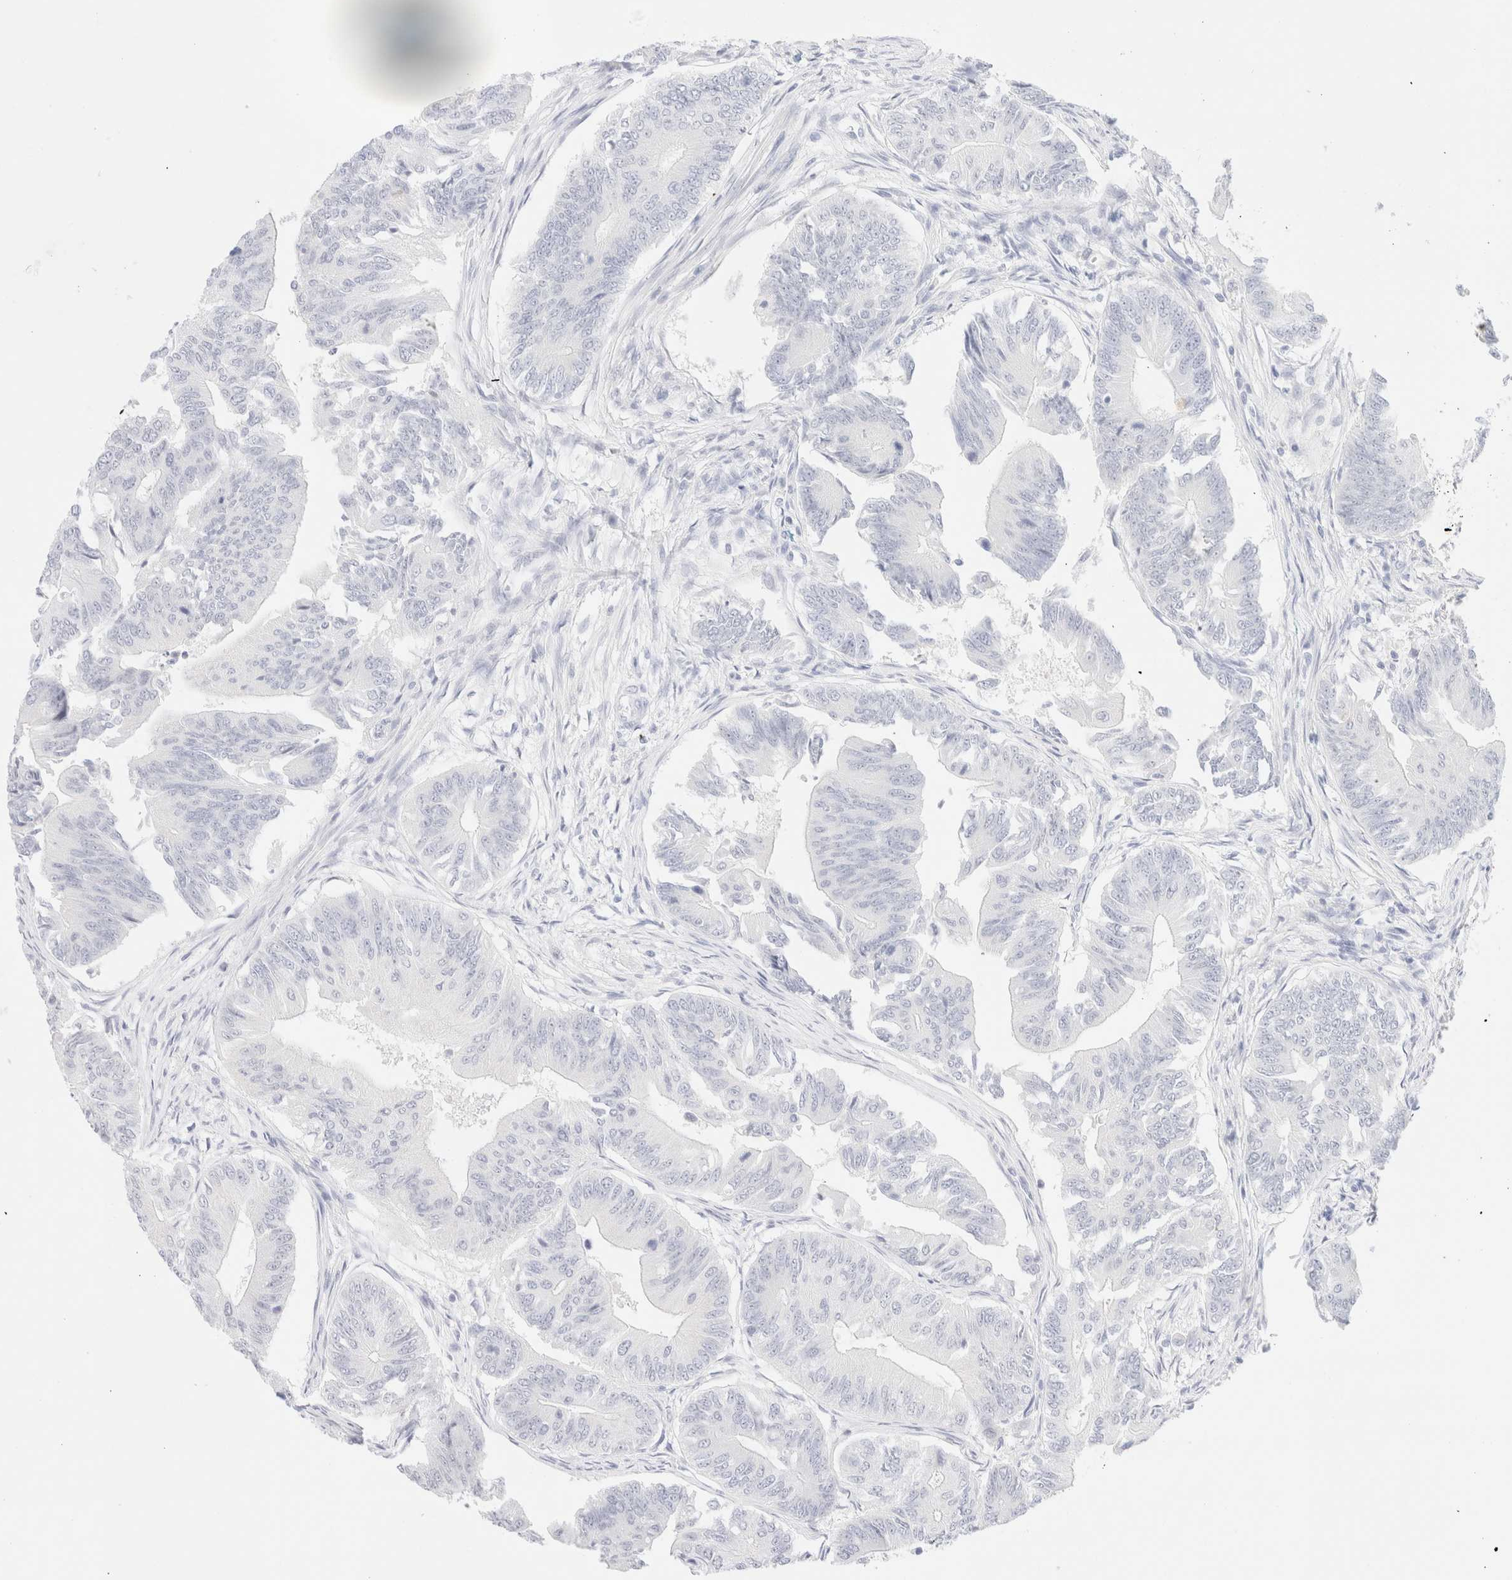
{"staining": {"intensity": "negative", "quantity": "none", "location": "none"}, "tissue": "colorectal cancer", "cell_type": "Tumor cells", "image_type": "cancer", "snomed": [{"axis": "morphology", "description": "Adenoma, NOS"}, {"axis": "morphology", "description": "Adenocarcinoma, NOS"}, {"axis": "topography", "description": "Colon"}], "caption": "This micrograph is of colorectal adenoma stained with immunohistochemistry to label a protein in brown with the nuclei are counter-stained blue. There is no expression in tumor cells.", "gene": "KRT15", "patient": {"sex": "male", "age": 79}}